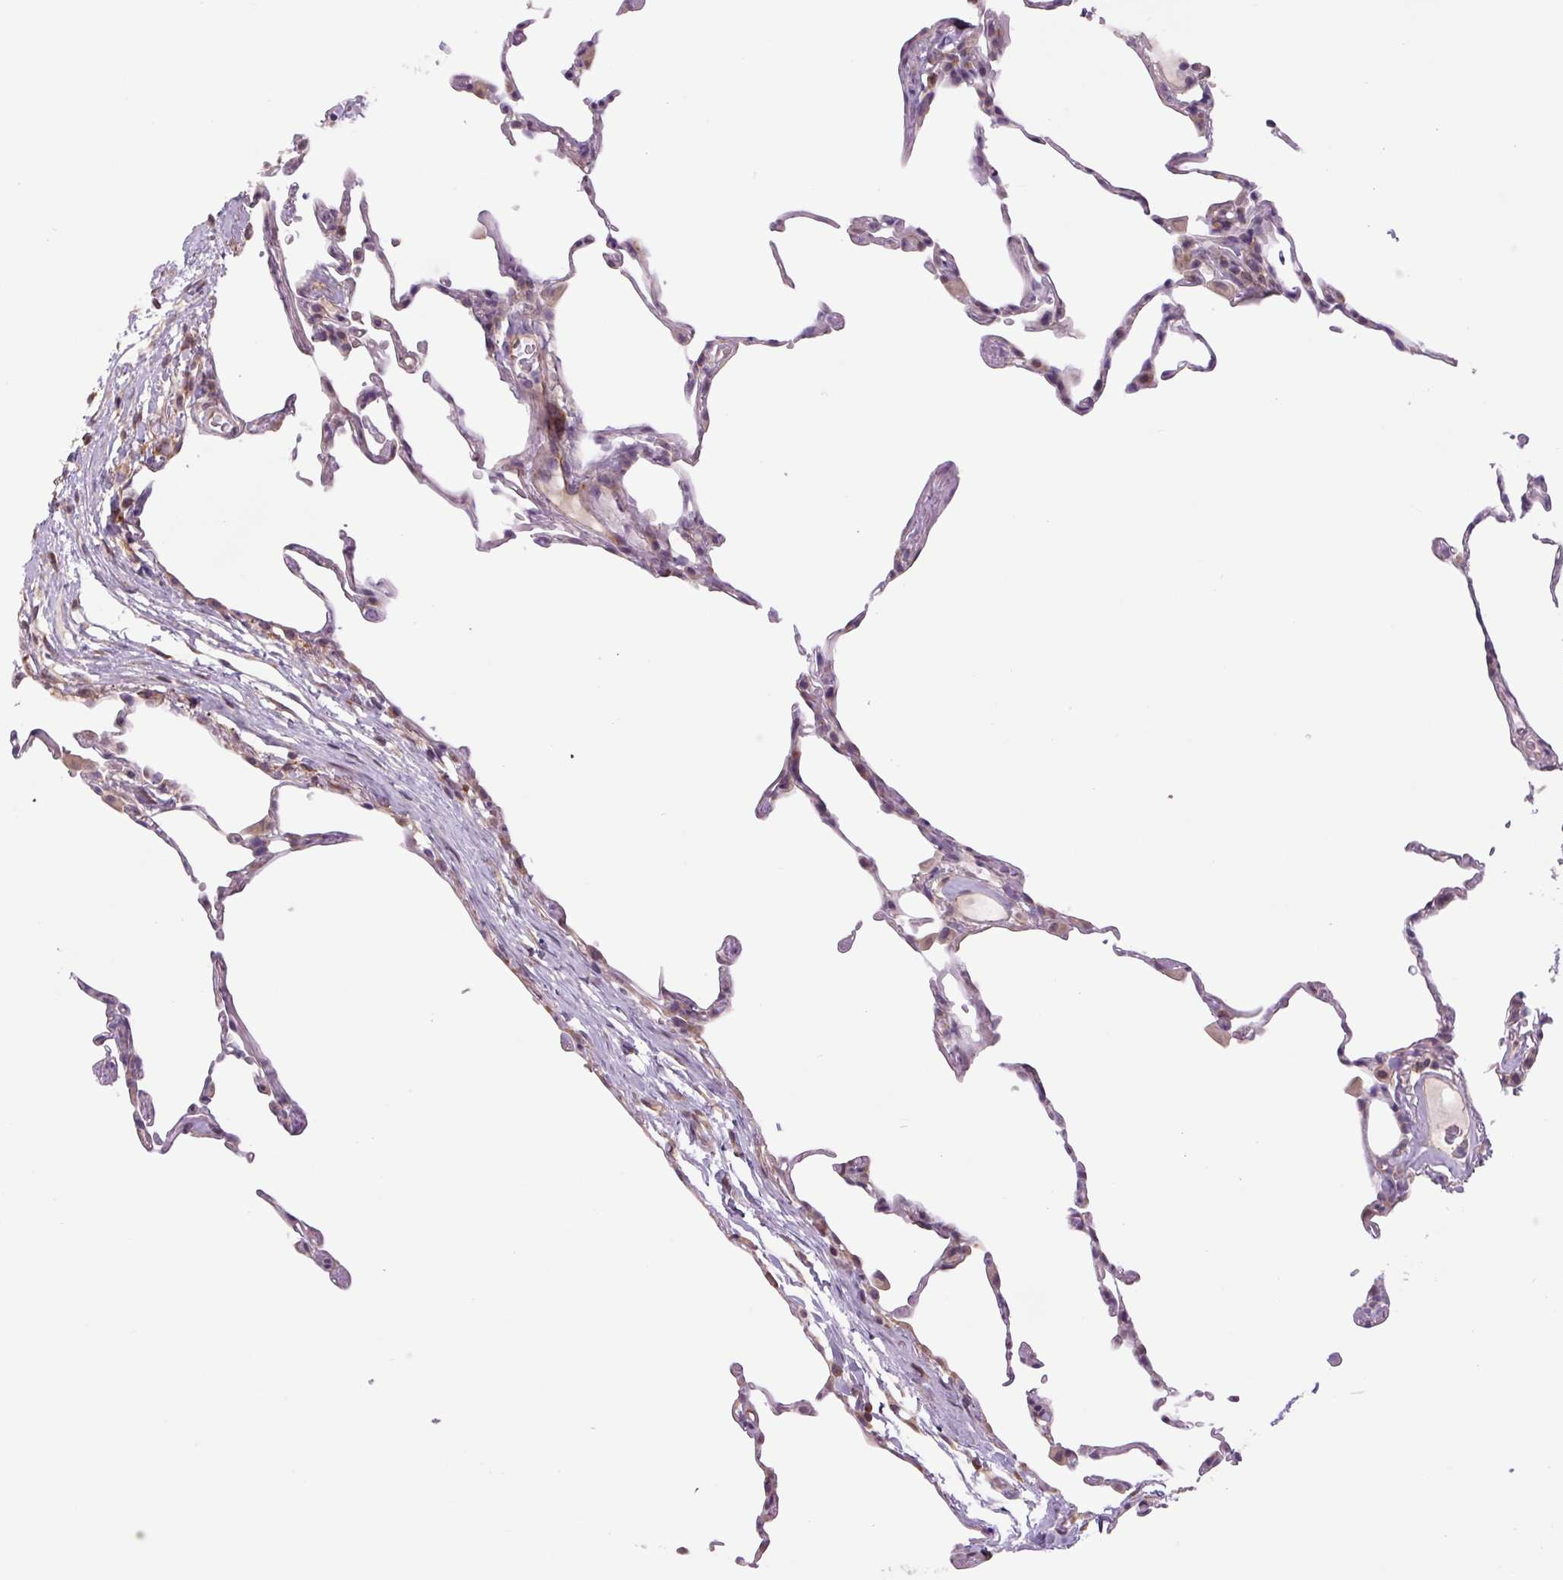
{"staining": {"intensity": "negative", "quantity": "none", "location": "none"}, "tissue": "lung", "cell_type": "Alveolar cells", "image_type": "normal", "snomed": [{"axis": "morphology", "description": "Normal tissue, NOS"}, {"axis": "topography", "description": "Lung"}], "caption": "This is an IHC histopathology image of benign lung. There is no staining in alveolar cells.", "gene": "PLA2G4A", "patient": {"sex": "female", "age": 57}}